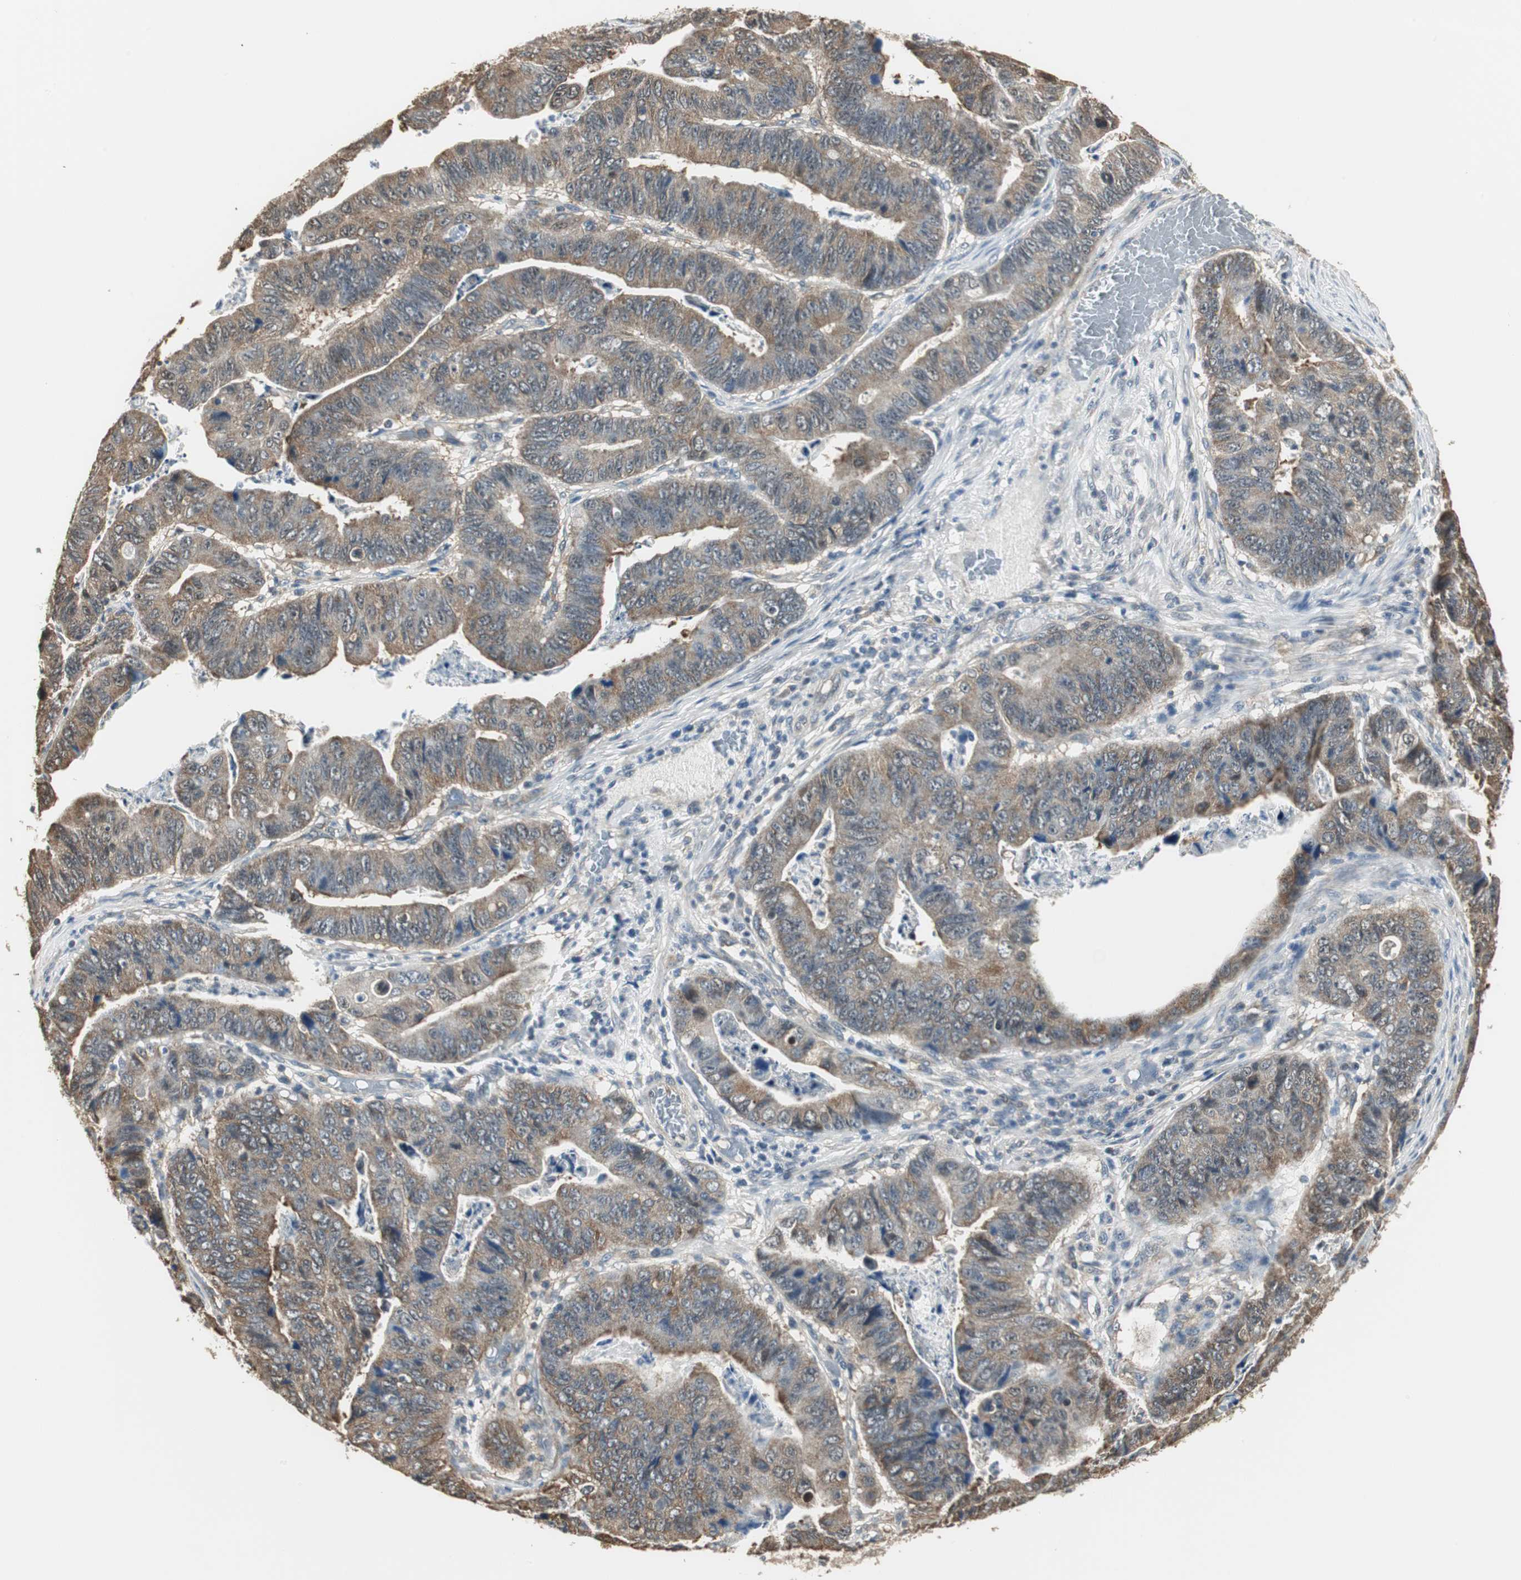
{"staining": {"intensity": "weak", "quantity": ">75%", "location": "cytoplasmic/membranous"}, "tissue": "stomach cancer", "cell_type": "Tumor cells", "image_type": "cancer", "snomed": [{"axis": "morphology", "description": "Adenocarcinoma, NOS"}, {"axis": "topography", "description": "Stomach, lower"}], "caption": "A low amount of weak cytoplasmic/membranous staining is appreciated in approximately >75% of tumor cells in stomach cancer tissue. The staining was performed using DAB (3,3'-diaminobenzidine) to visualize the protein expression in brown, while the nuclei were stained in blue with hematoxylin (Magnification: 20x).", "gene": "CCT5", "patient": {"sex": "male", "age": 77}}